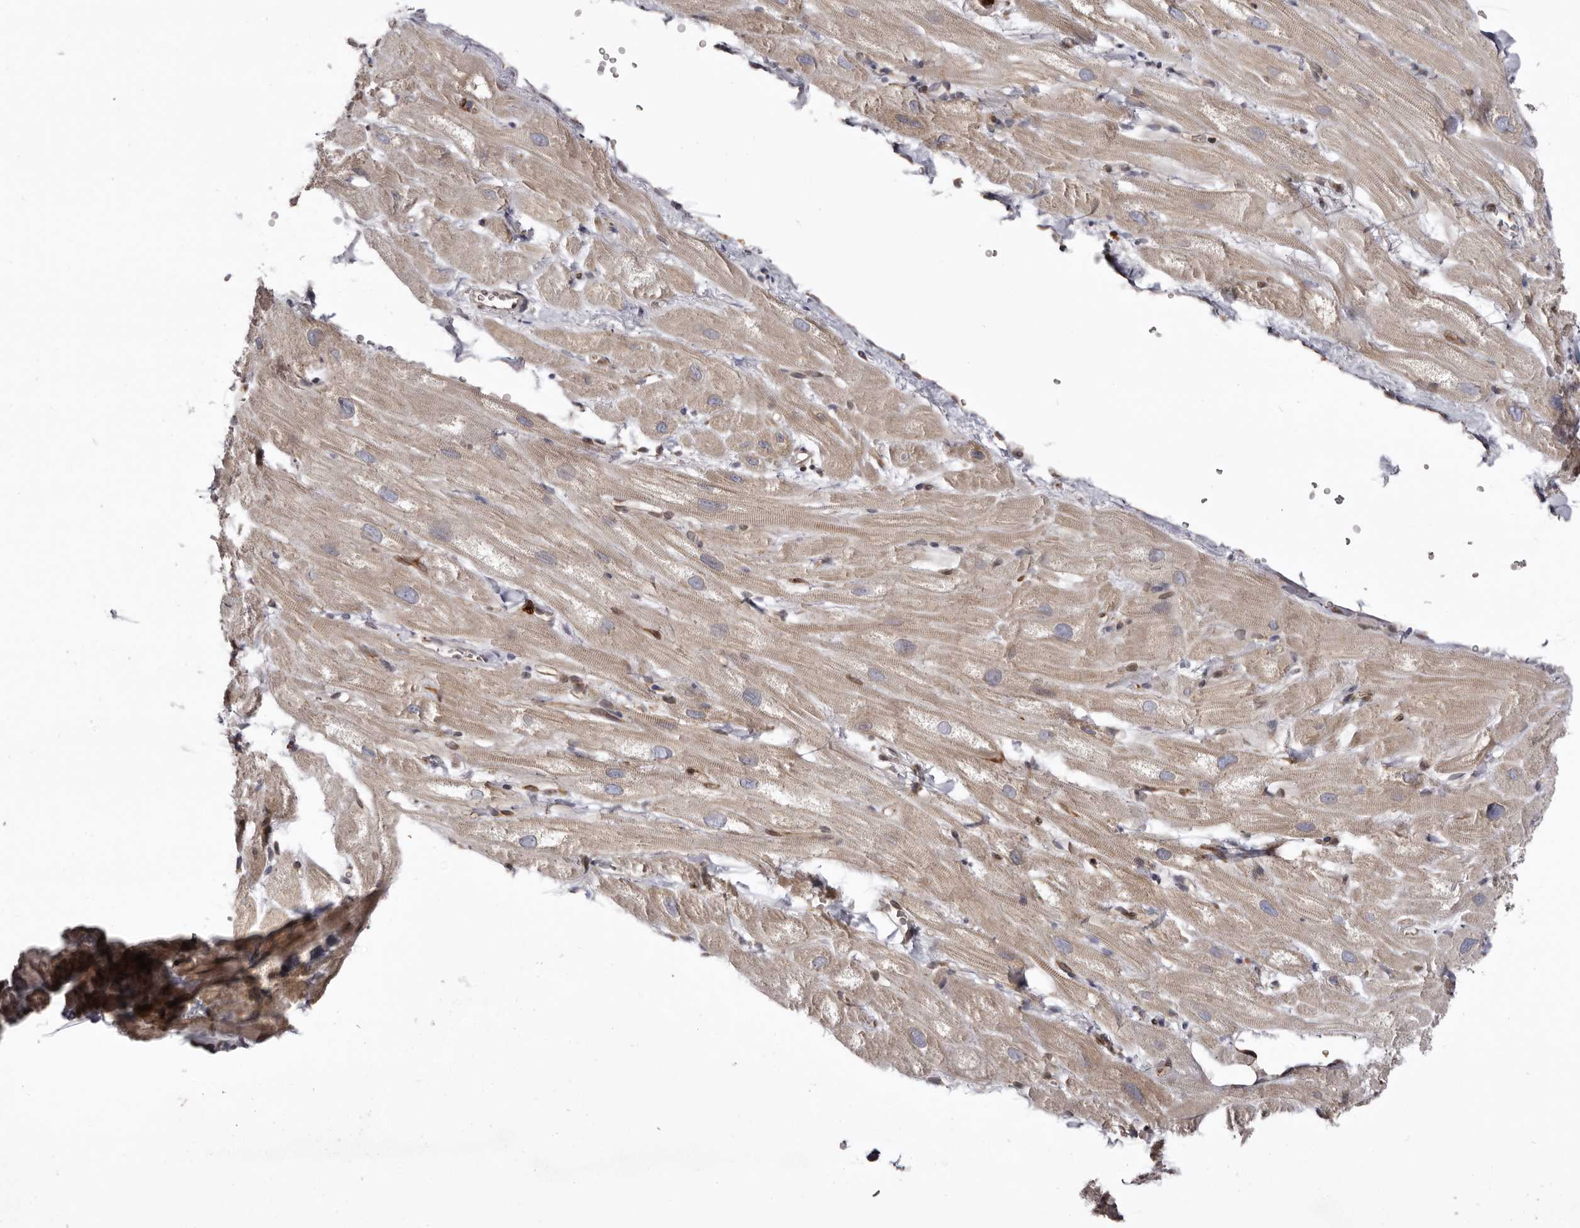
{"staining": {"intensity": "weak", "quantity": "25%-75%", "location": "cytoplasmic/membranous"}, "tissue": "heart muscle", "cell_type": "Cardiomyocytes", "image_type": "normal", "snomed": [{"axis": "morphology", "description": "Normal tissue, NOS"}, {"axis": "topography", "description": "Heart"}], "caption": "Immunohistochemical staining of unremarkable human heart muscle reveals low levels of weak cytoplasmic/membranous staining in about 25%-75% of cardiomyocytes. (DAB = brown stain, brightfield microscopy at high magnification).", "gene": "C4orf3", "patient": {"sex": "male", "age": 49}}